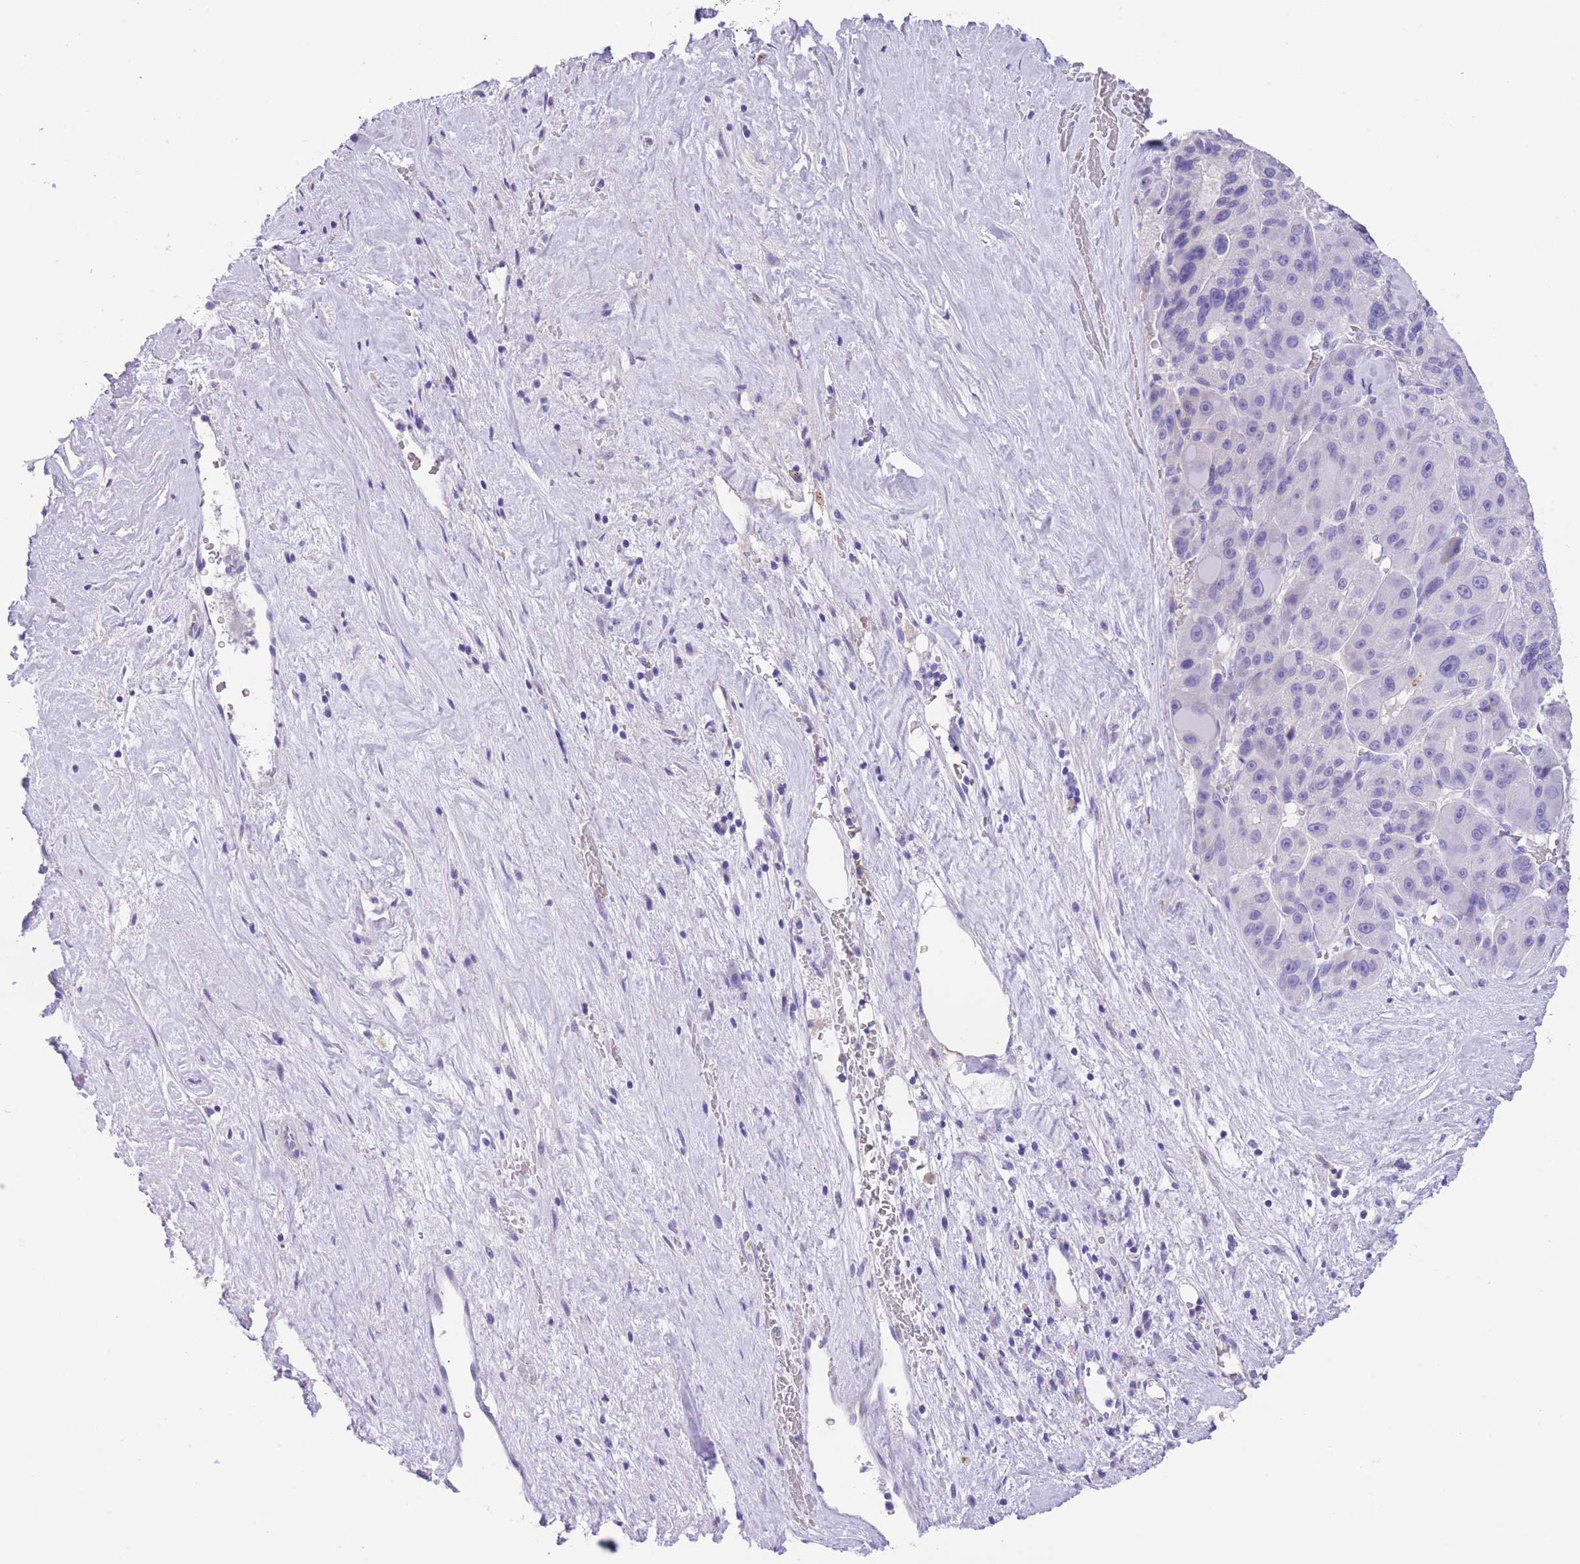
{"staining": {"intensity": "negative", "quantity": "none", "location": "none"}, "tissue": "liver cancer", "cell_type": "Tumor cells", "image_type": "cancer", "snomed": [{"axis": "morphology", "description": "Carcinoma, Hepatocellular, NOS"}, {"axis": "topography", "description": "Liver"}], "caption": "Immunohistochemistry micrograph of human liver cancer stained for a protein (brown), which exhibits no staining in tumor cells. (DAB (3,3'-diaminobenzidine) immunohistochemistry visualized using brightfield microscopy, high magnification).", "gene": "RAI2", "patient": {"sex": "male", "age": 76}}